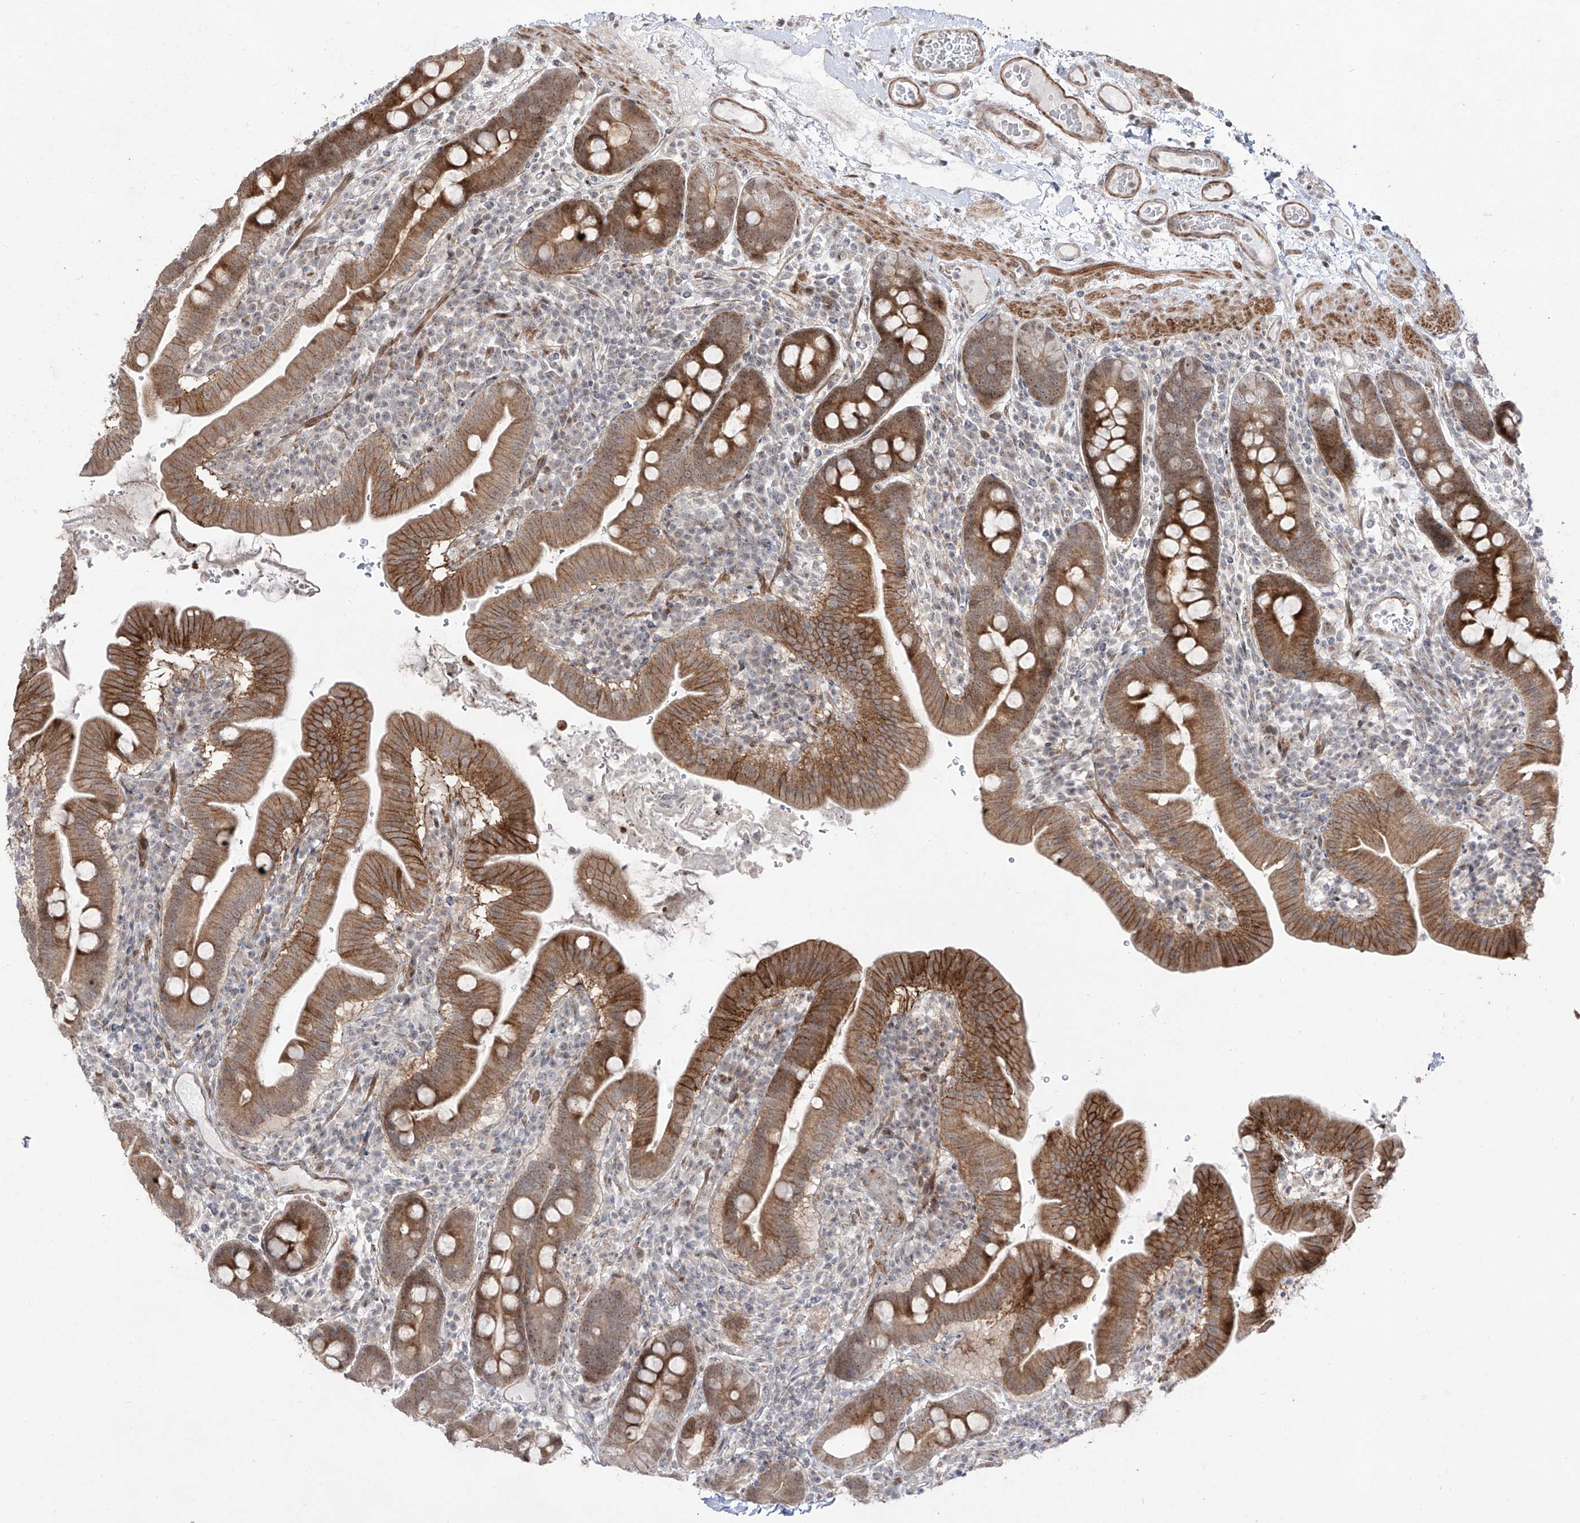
{"staining": {"intensity": "moderate", "quantity": ">75%", "location": "cytoplasmic/membranous"}, "tissue": "duodenum", "cell_type": "Glandular cells", "image_type": "normal", "snomed": [{"axis": "morphology", "description": "Normal tissue, NOS"}, {"axis": "morphology", "description": "Adenocarcinoma, NOS"}, {"axis": "topography", "description": "Pancreas"}, {"axis": "topography", "description": "Duodenum"}], "caption": "Brown immunohistochemical staining in benign human duodenum exhibits moderate cytoplasmic/membranous positivity in about >75% of glandular cells.", "gene": "ZNF180", "patient": {"sex": "male", "age": 50}}